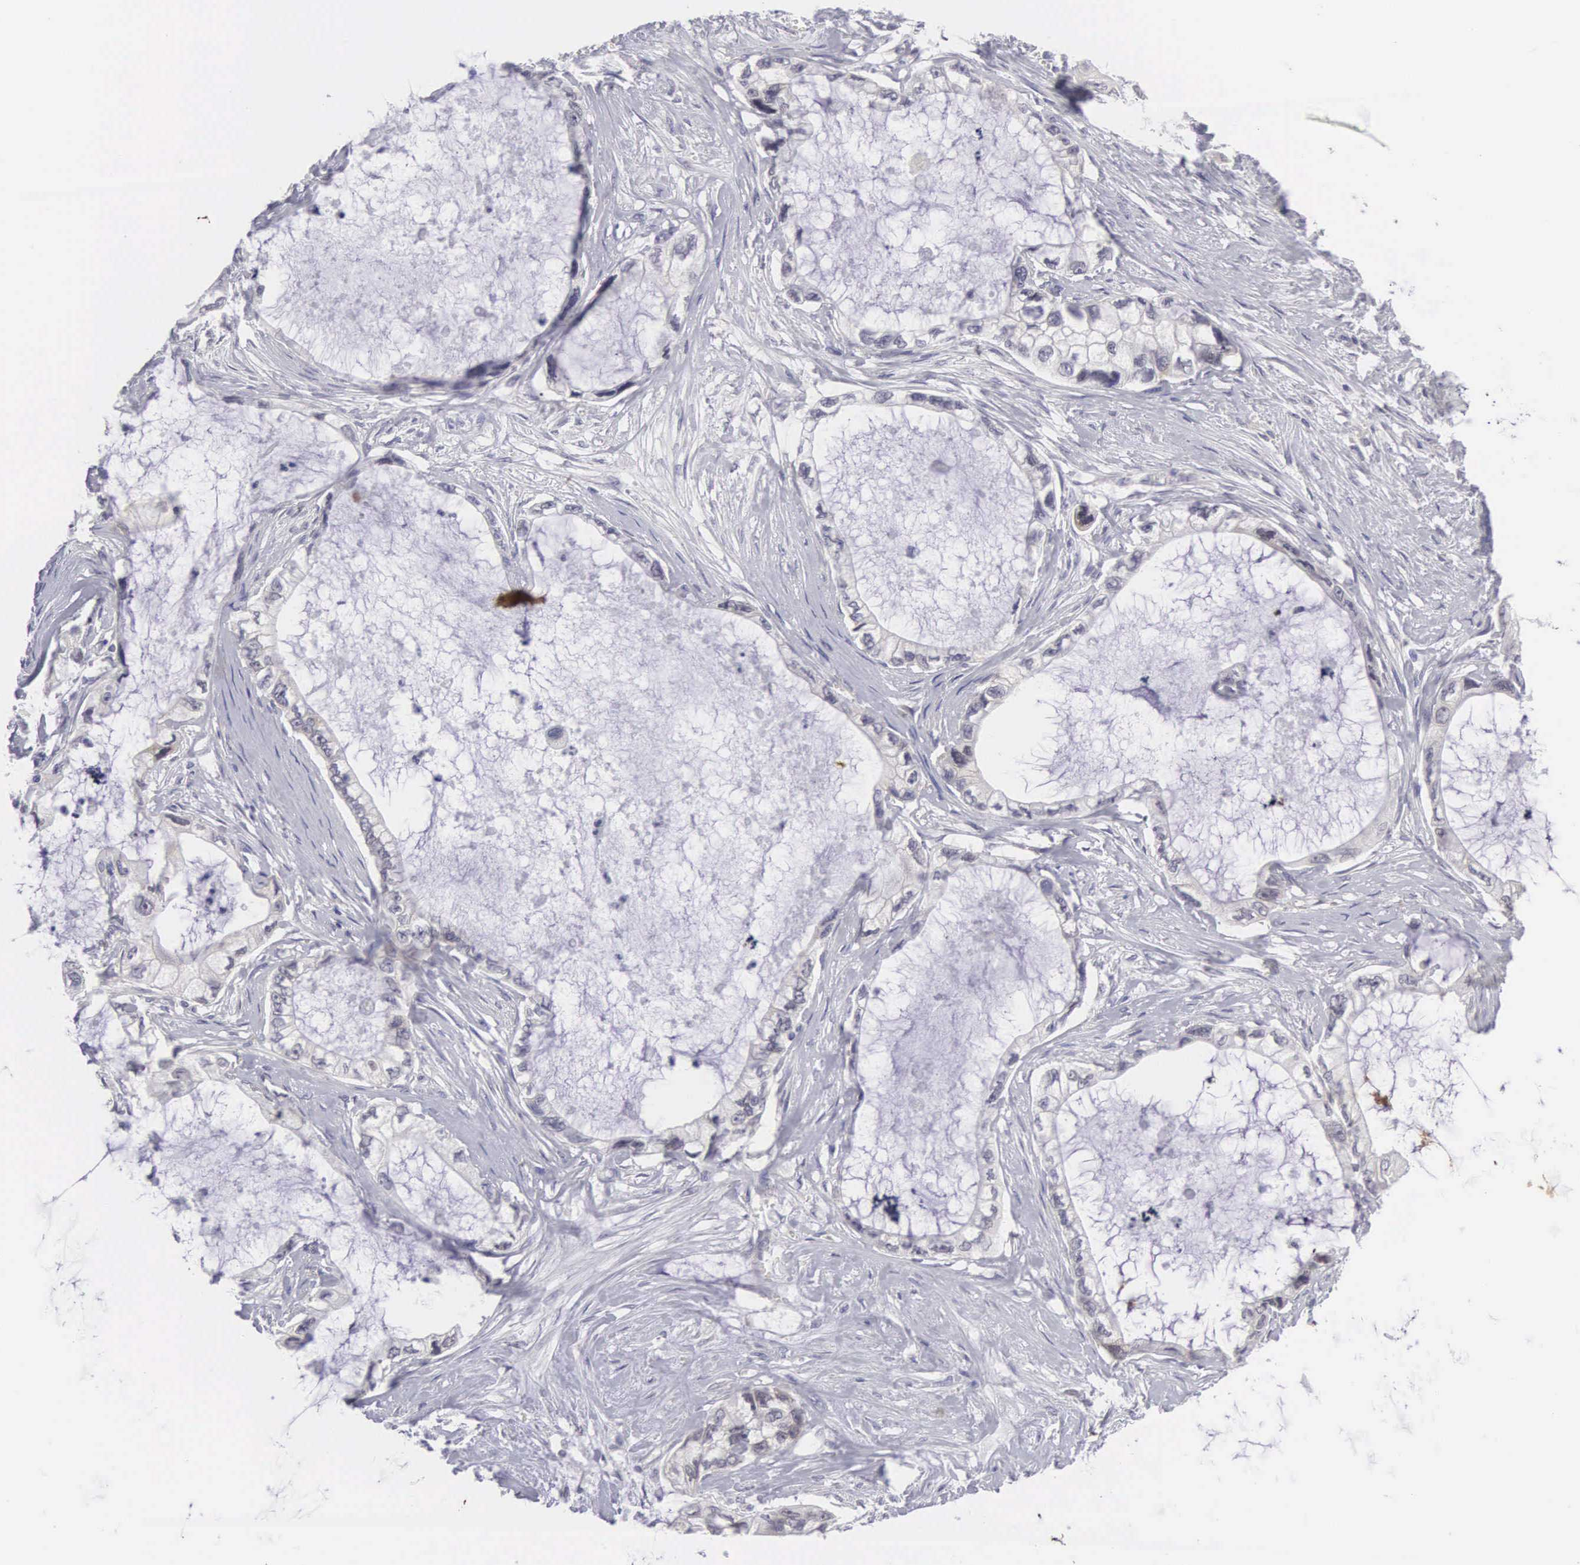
{"staining": {"intensity": "negative", "quantity": "none", "location": "none"}, "tissue": "pancreatic cancer", "cell_type": "Tumor cells", "image_type": "cancer", "snomed": [{"axis": "morphology", "description": "Adenocarcinoma, NOS"}, {"axis": "topography", "description": "Pancreas"}, {"axis": "topography", "description": "Stomach, upper"}], "caption": "Protein analysis of pancreatic adenocarcinoma shows no significant positivity in tumor cells.", "gene": "SOX11", "patient": {"sex": "male", "age": 77}}